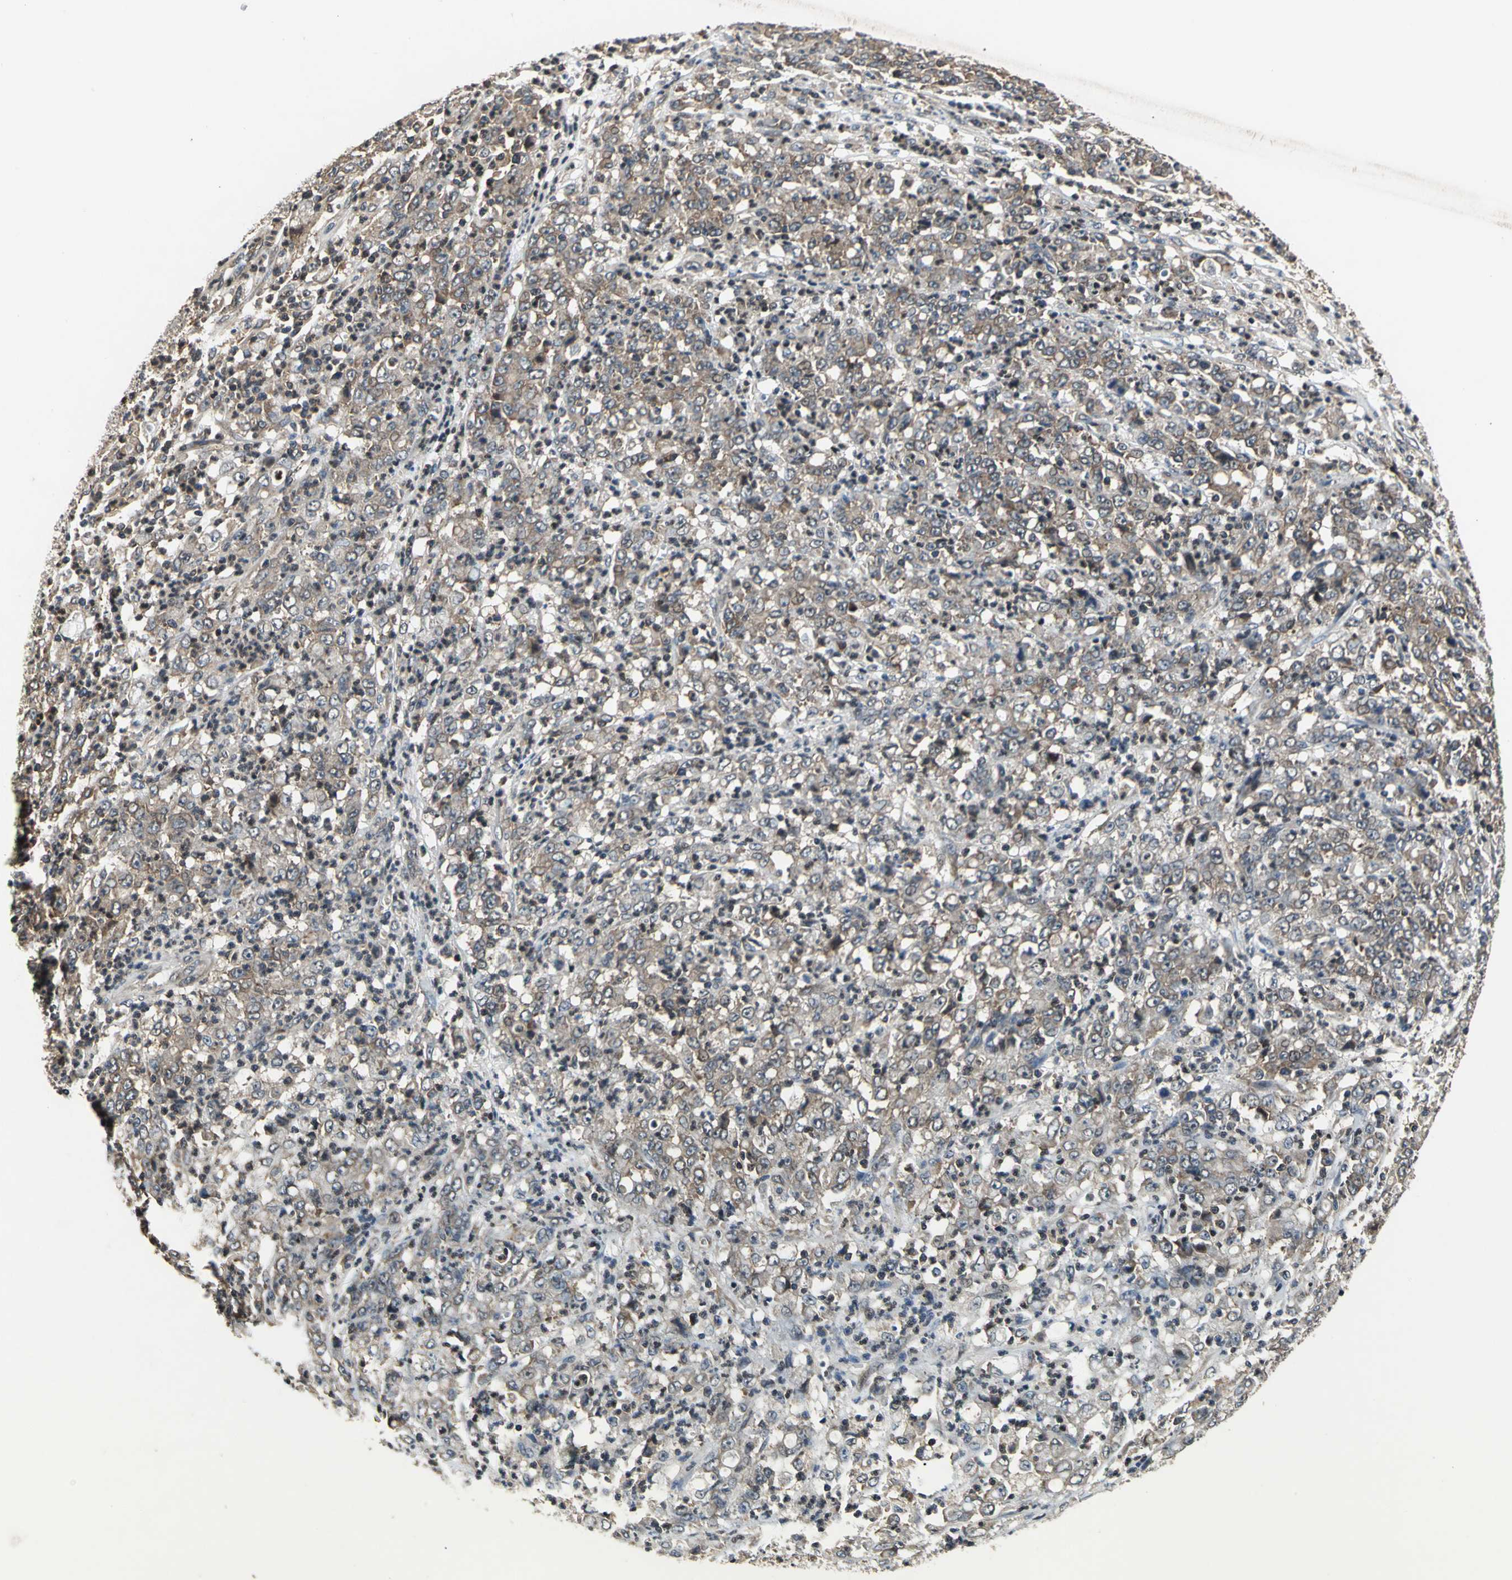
{"staining": {"intensity": "weak", "quantity": ">75%", "location": "cytoplasmic/membranous"}, "tissue": "stomach cancer", "cell_type": "Tumor cells", "image_type": "cancer", "snomed": [{"axis": "morphology", "description": "Adenocarcinoma, NOS"}, {"axis": "topography", "description": "Stomach, lower"}], "caption": "Protein expression by immunohistochemistry exhibits weak cytoplasmic/membranous expression in about >75% of tumor cells in stomach cancer (adenocarcinoma).", "gene": "EIF2B2", "patient": {"sex": "female", "age": 71}}